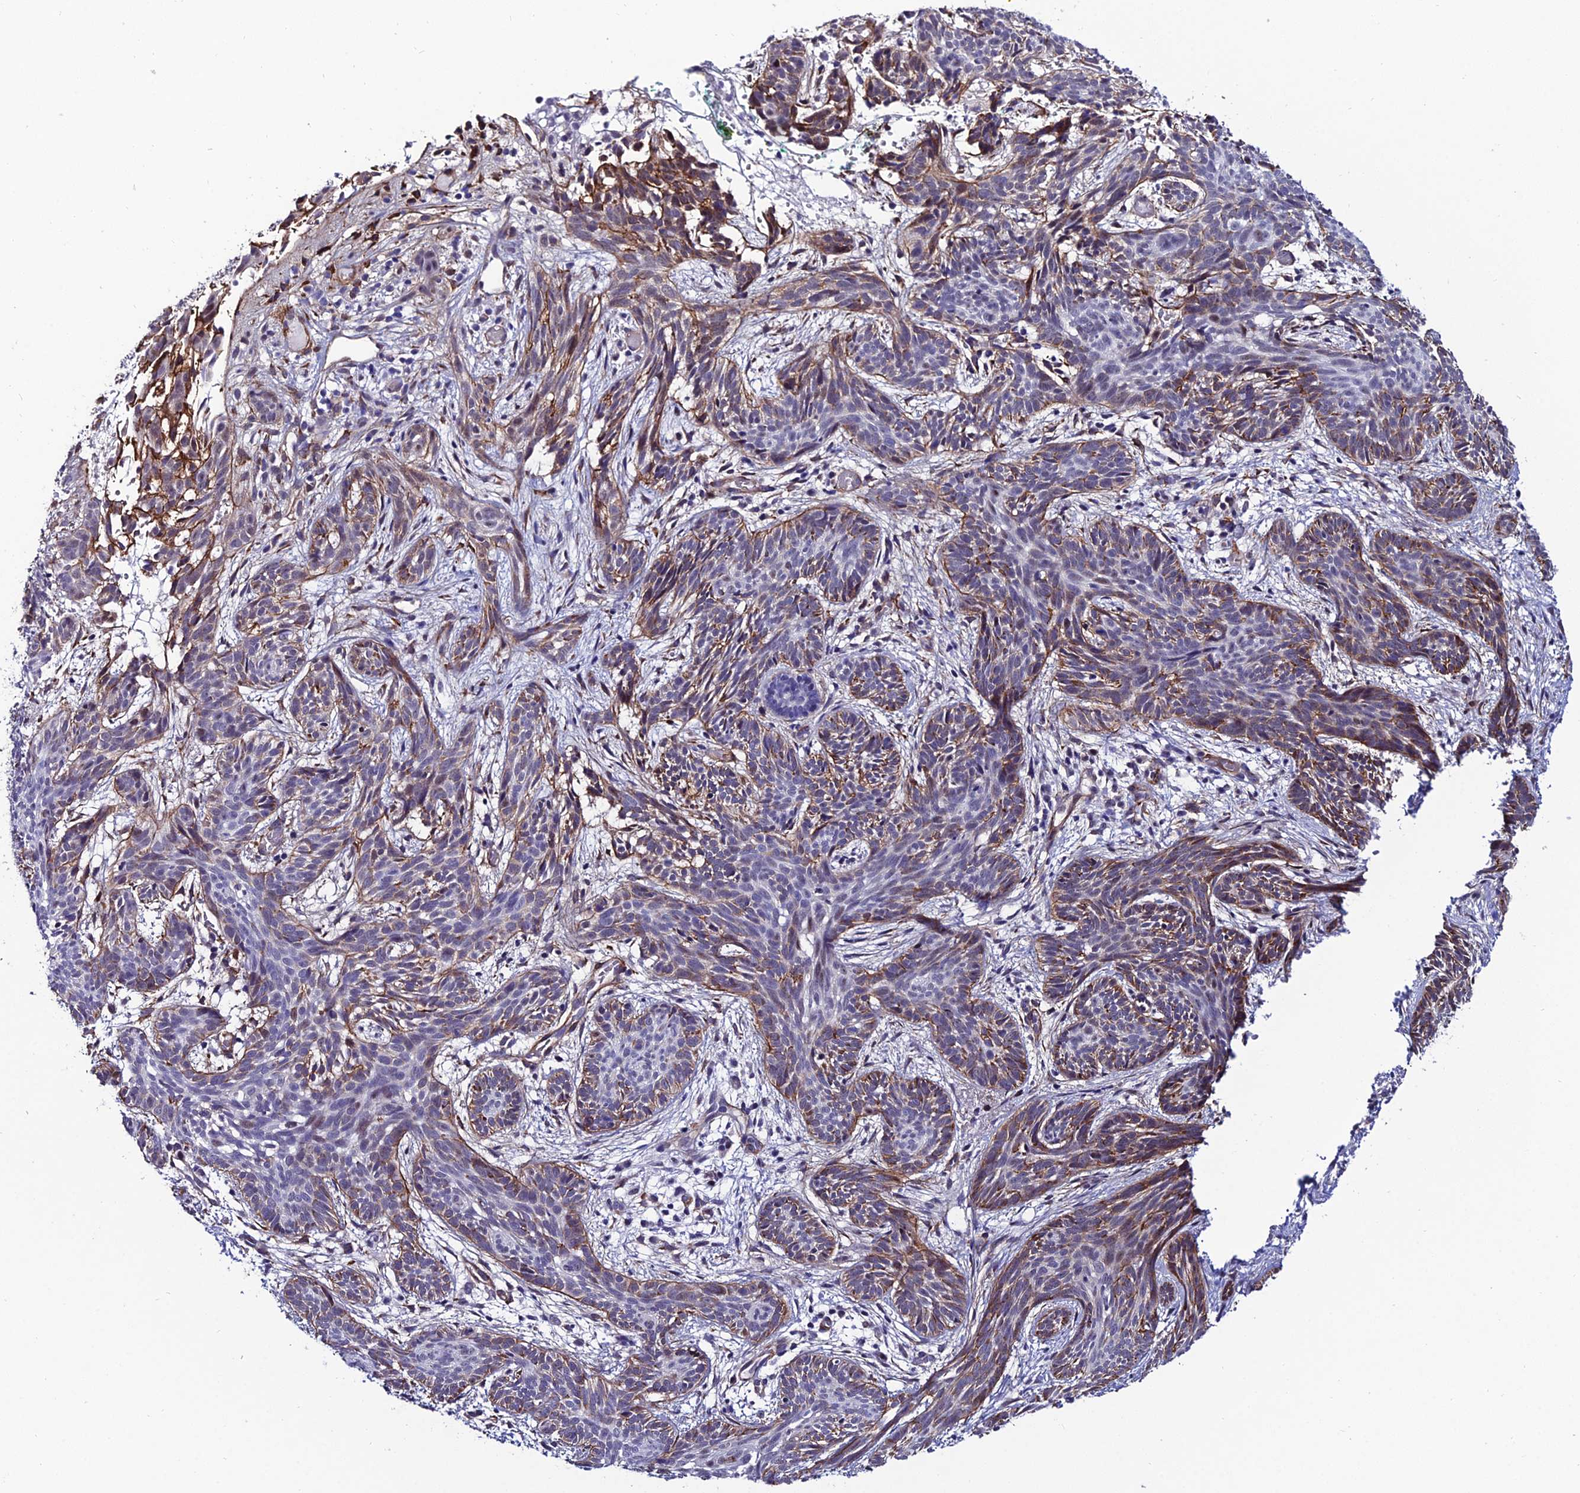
{"staining": {"intensity": "moderate", "quantity": "<25%", "location": "cytoplasmic/membranous"}, "tissue": "skin cancer", "cell_type": "Tumor cells", "image_type": "cancer", "snomed": [{"axis": "morphology", "description": "Basal cell carcinoma"}, {"axis": "topography", "description": "Skin"}], "caption": "A brown stain shows moderate cytoplasmic/membranous staining of a protein in skin cancer tumor cells.", "gene": "SYT15", "patient": {"sex": "female", "age": 81}}